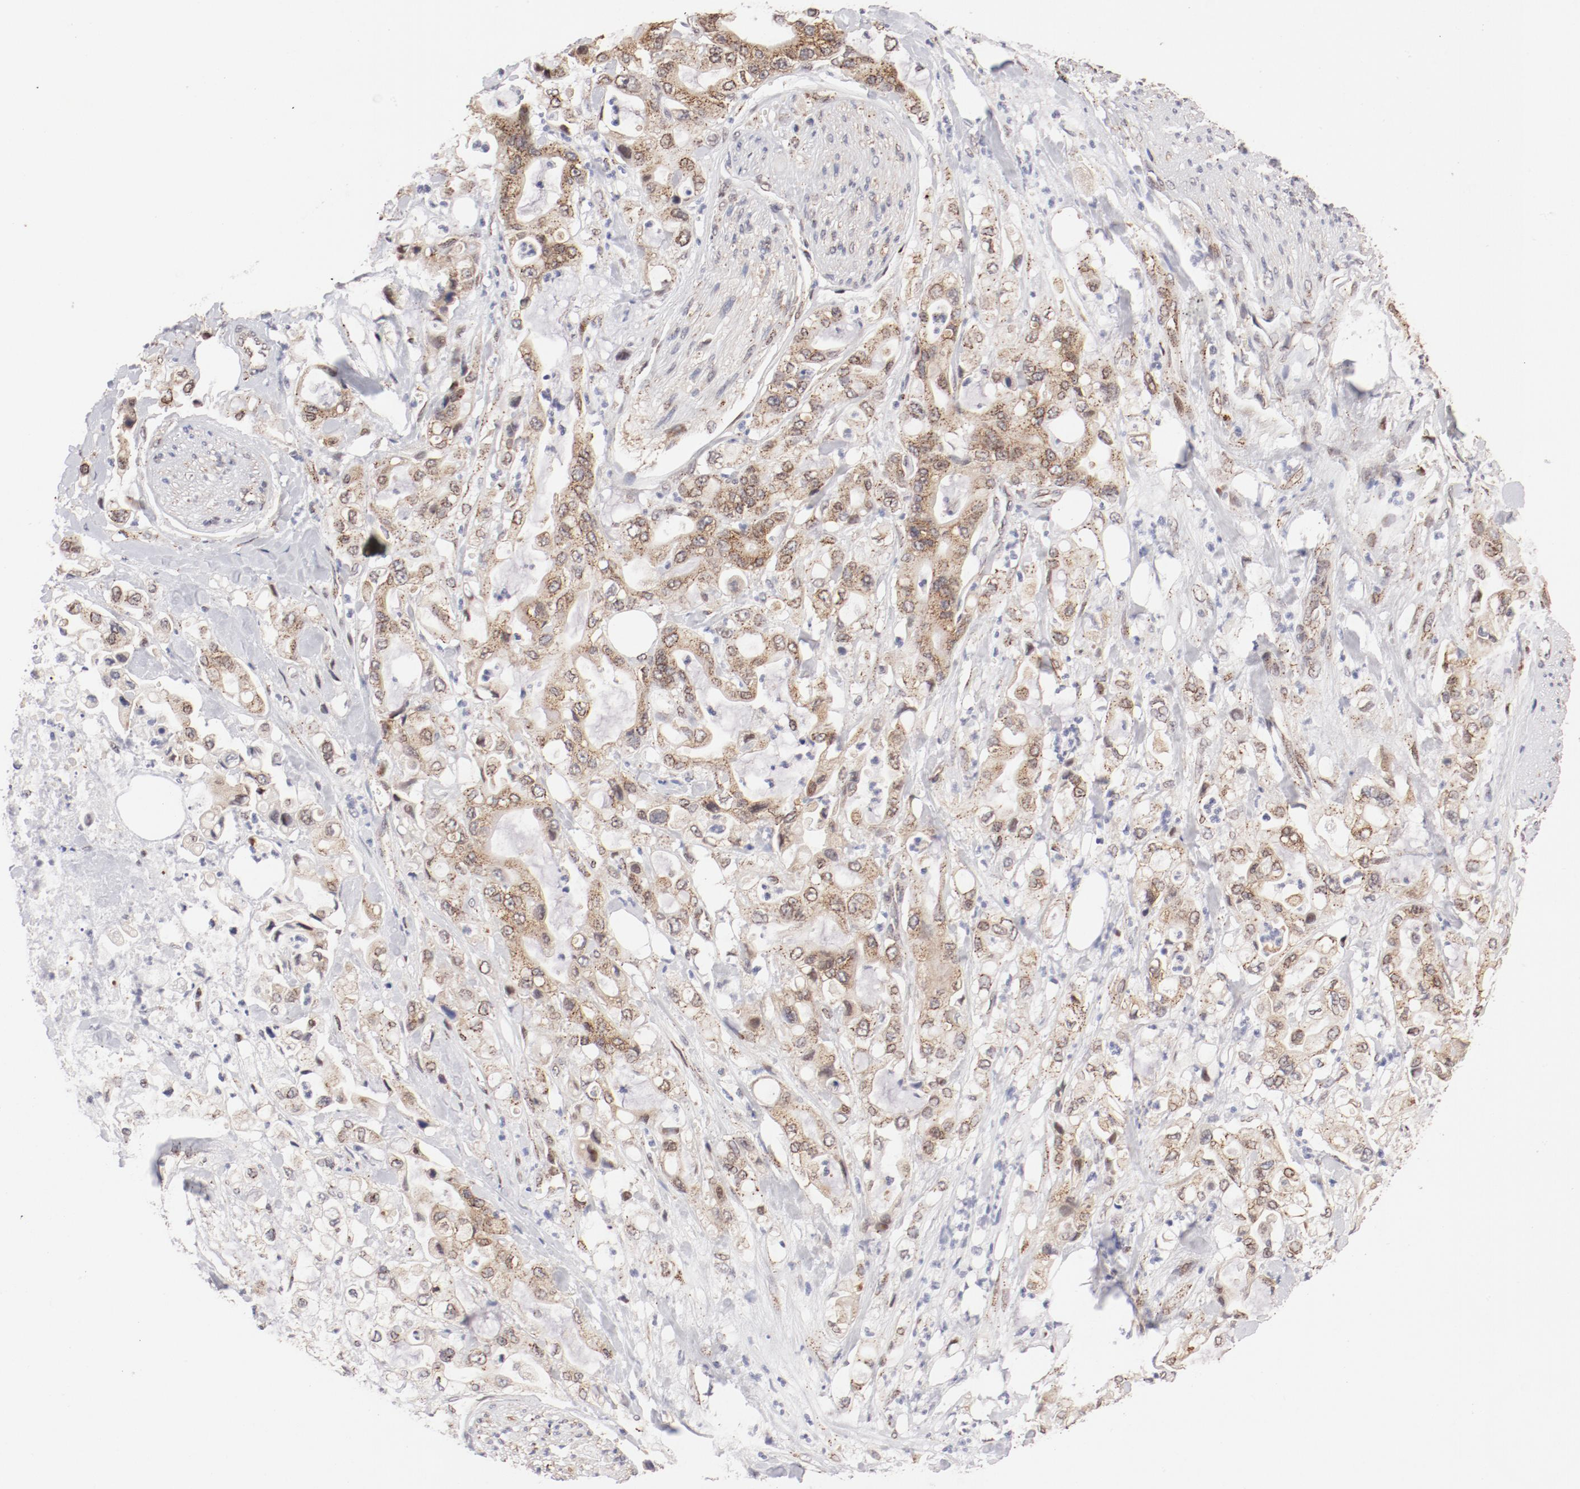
{"staining": {"intensity": "weak", "quantity": ">75%", "location": "cytoplasmic/membranous"}, "tissue": "pancreatic cancer", "cell_type": "Tumor cells", "image_type": "cancer", "snomed": [{"axis": "morphology", "description": "Adenocarcinoma, NOS"}, {"axis": "topography", "description": "Pancreas"}], "caption": "High-magnification brightfield microscopy of adenocarcinoma (pancreatic) stained with DAB (3,3'-diaminobenzidine) (brown) and counterstained with hematoxylin (blue). tumor cells exhibit weak cytoplasmic/membranous expression is appreciated in approximately>75% of cells.", "gene": "RPL12", "patient": {"sex": "male", "age": 70}}